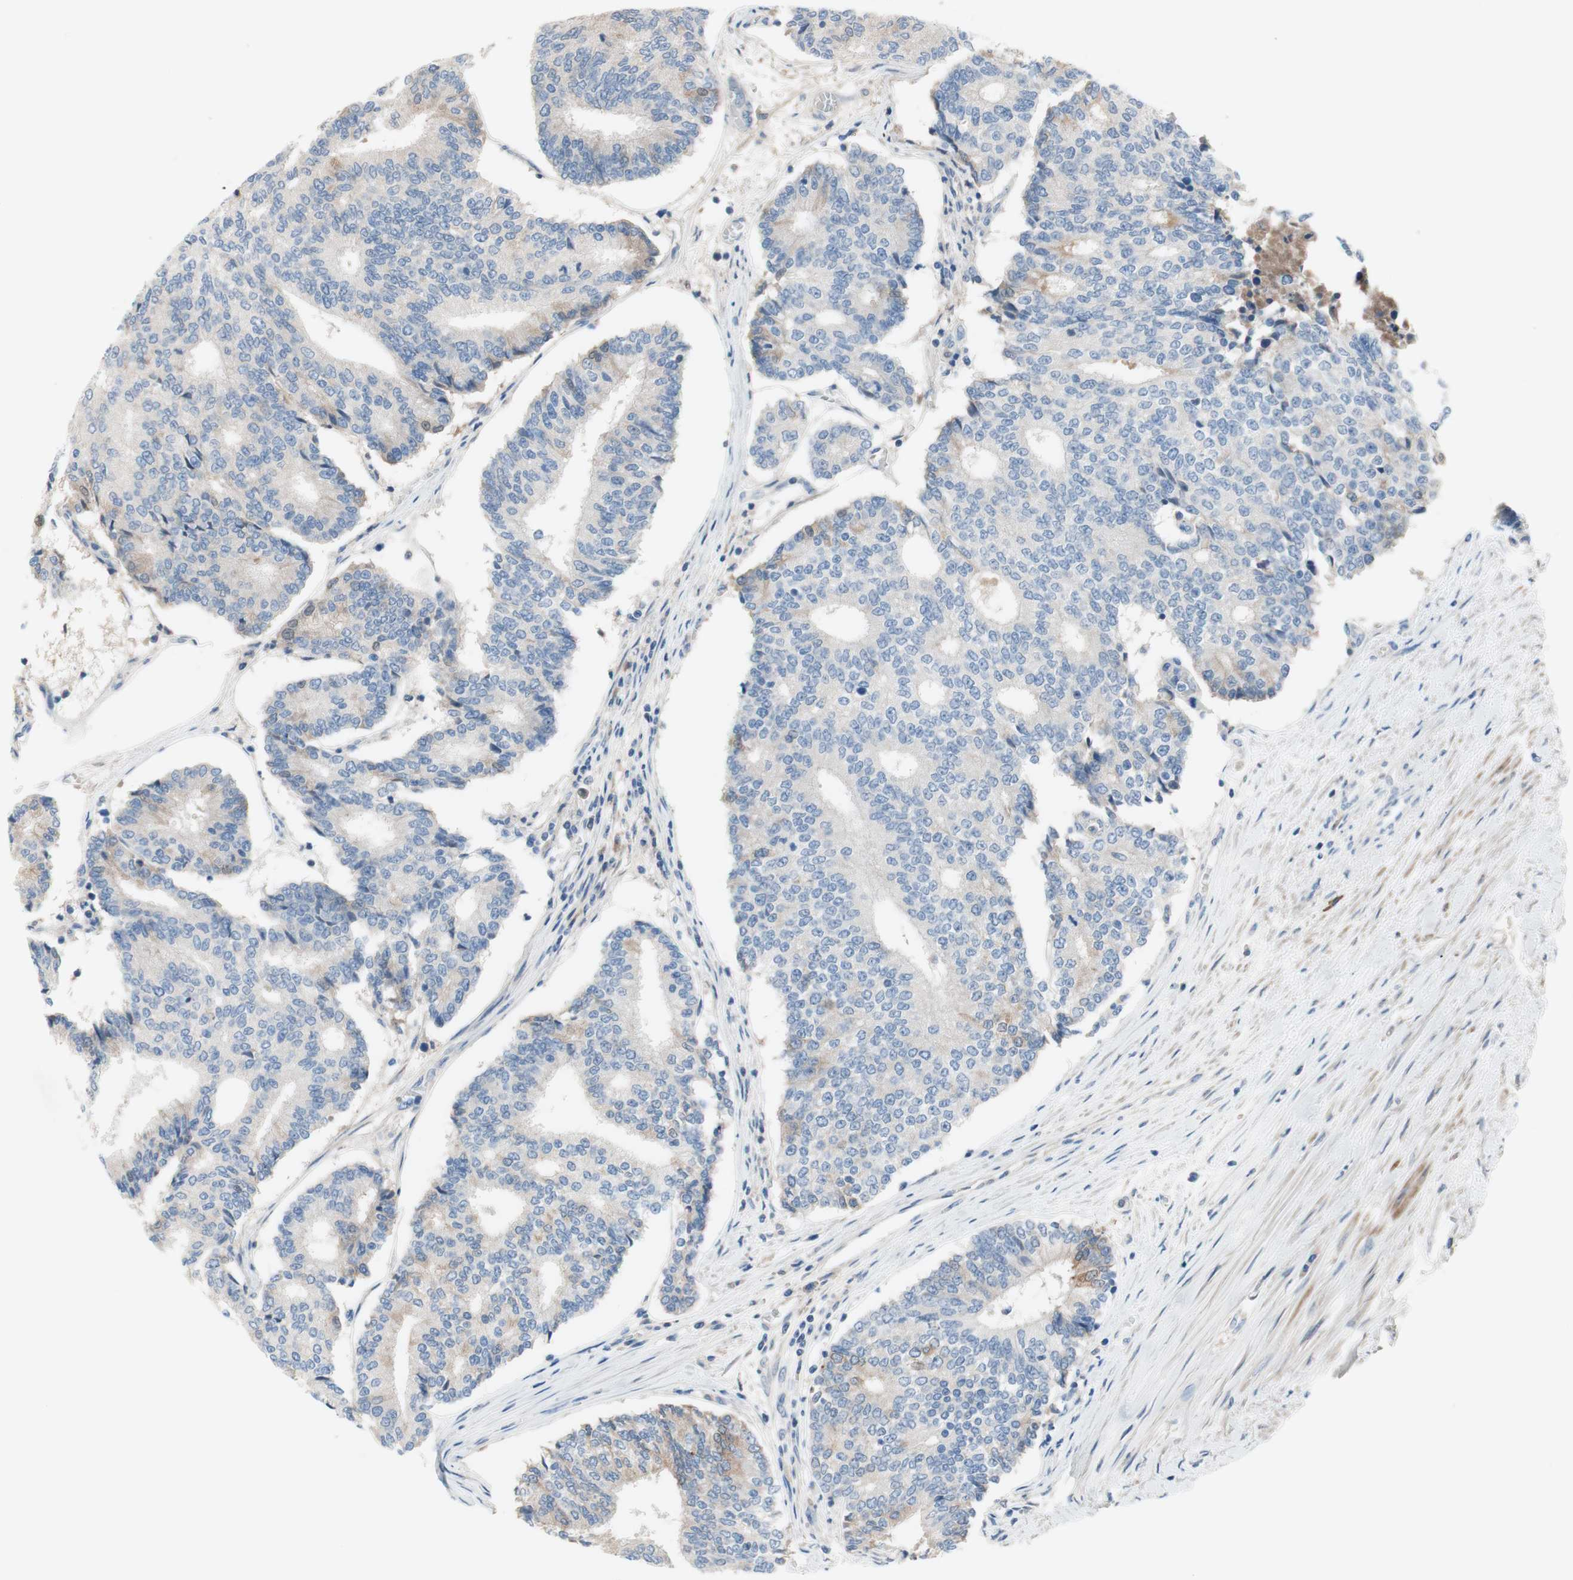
{"staining": {"intensity": "weak", "quantity": "<25%", "location": "cytoplasmic/membranous"}, "tissue": "prostate cancer", "cell_type": "Tumor cells", "image_type": "cancer", "snomed": [{"axis": "morphology", "description": "Adenocarcinoma, High grade"}, {"axis": "topography", "description": "Prostate"}], "caption": "Histopathology image shows no significant protein staining in tumor cells of high-grade adenocarcinoma (prostate).", "gene": "FDFT1", "patient": {"sex": "male", "age": 55}}